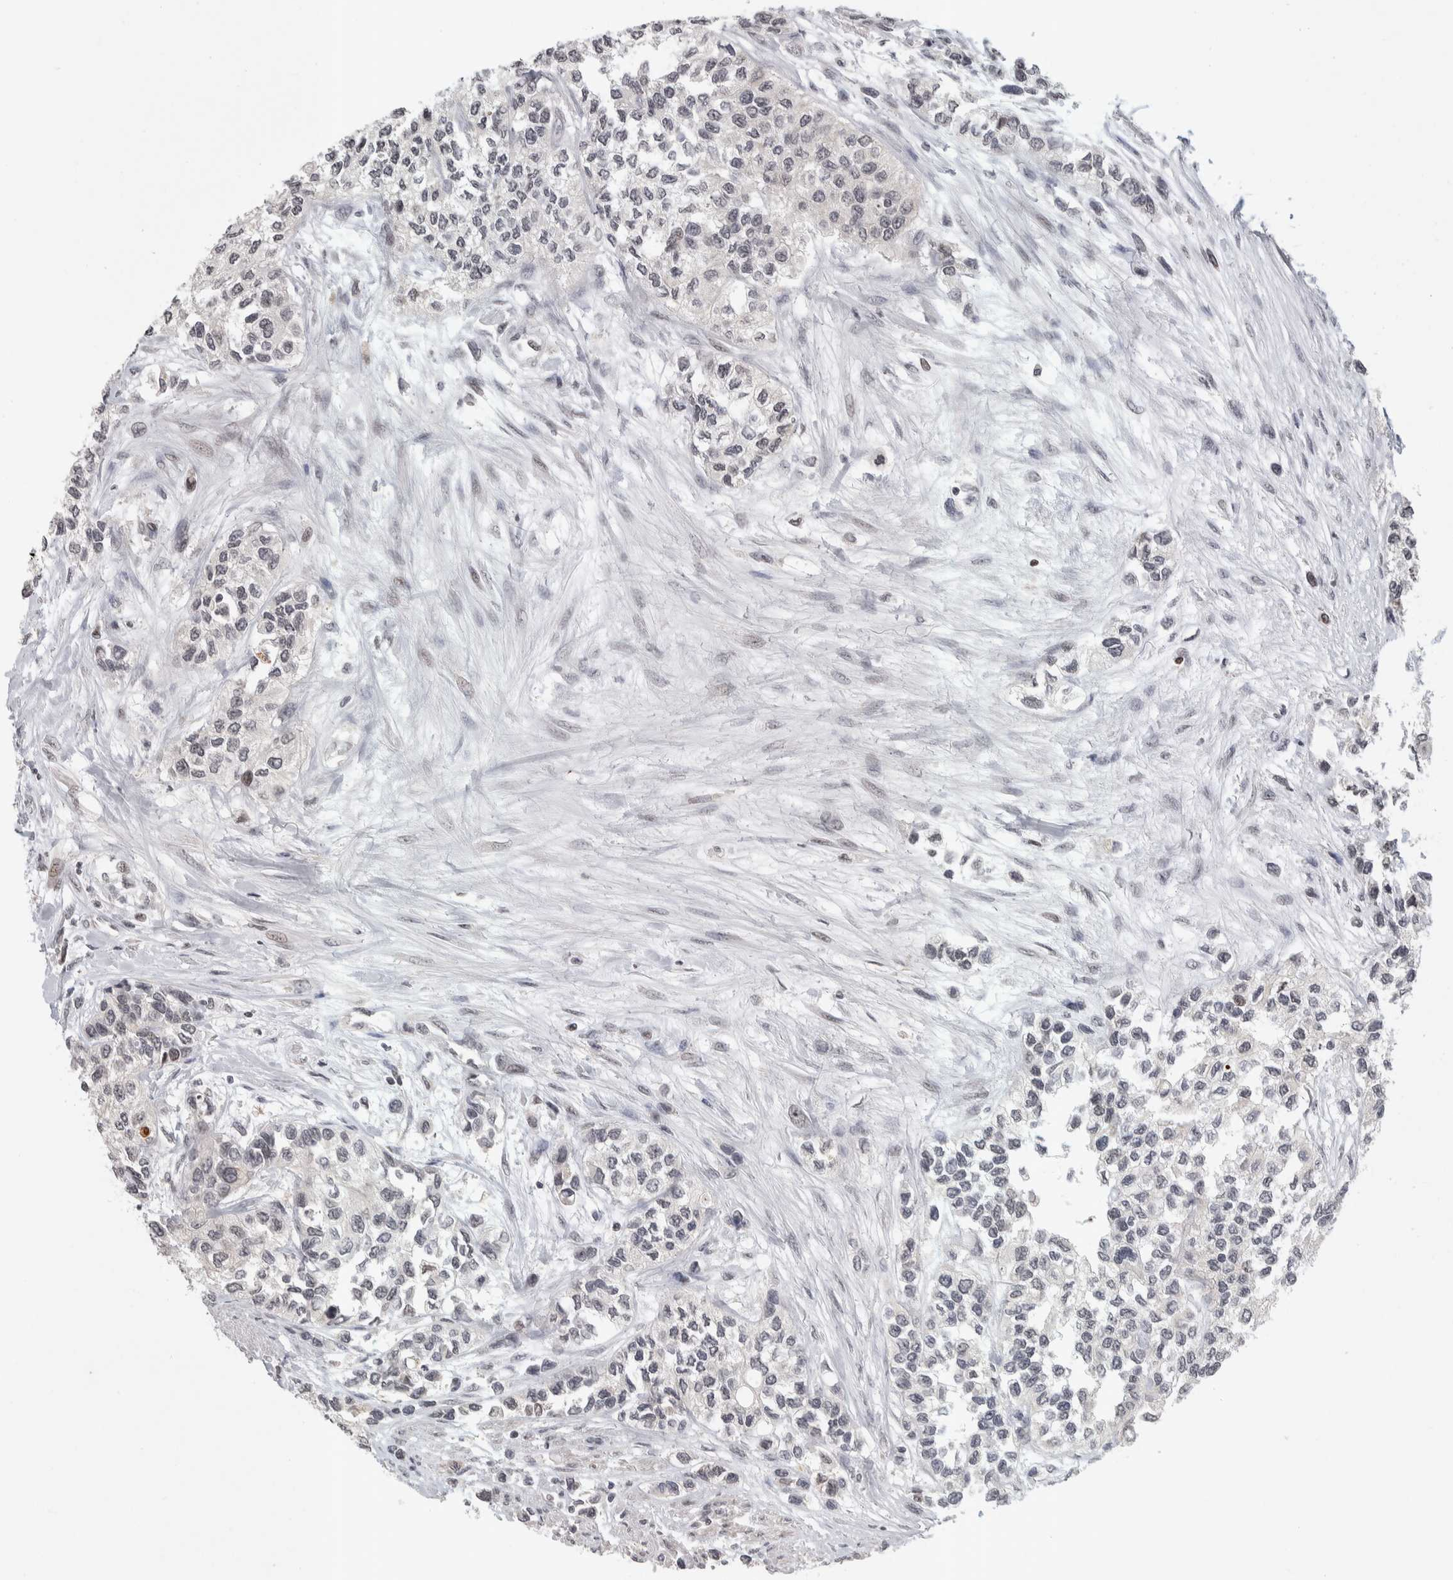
{"staining": {"intensity": "weak", "quantity": "<25%", "location": "nuclear"}, "tissue": "urothelial cancer", "cell_type": "Tumor cells", "image_type": "cancer", "snomed": [{"axis": "morphology", "description": "Urothelial carcinoma, High grade"}, {"axis": "topography", "description": "Urinary bladder"}], "caption": "Human high-grade urothelial carcinoma stained for a protein using IHC displays no positivity in tumor cells.", "gene": "ZSCAN21", "patient": {"sex": "female", "age": 56}}